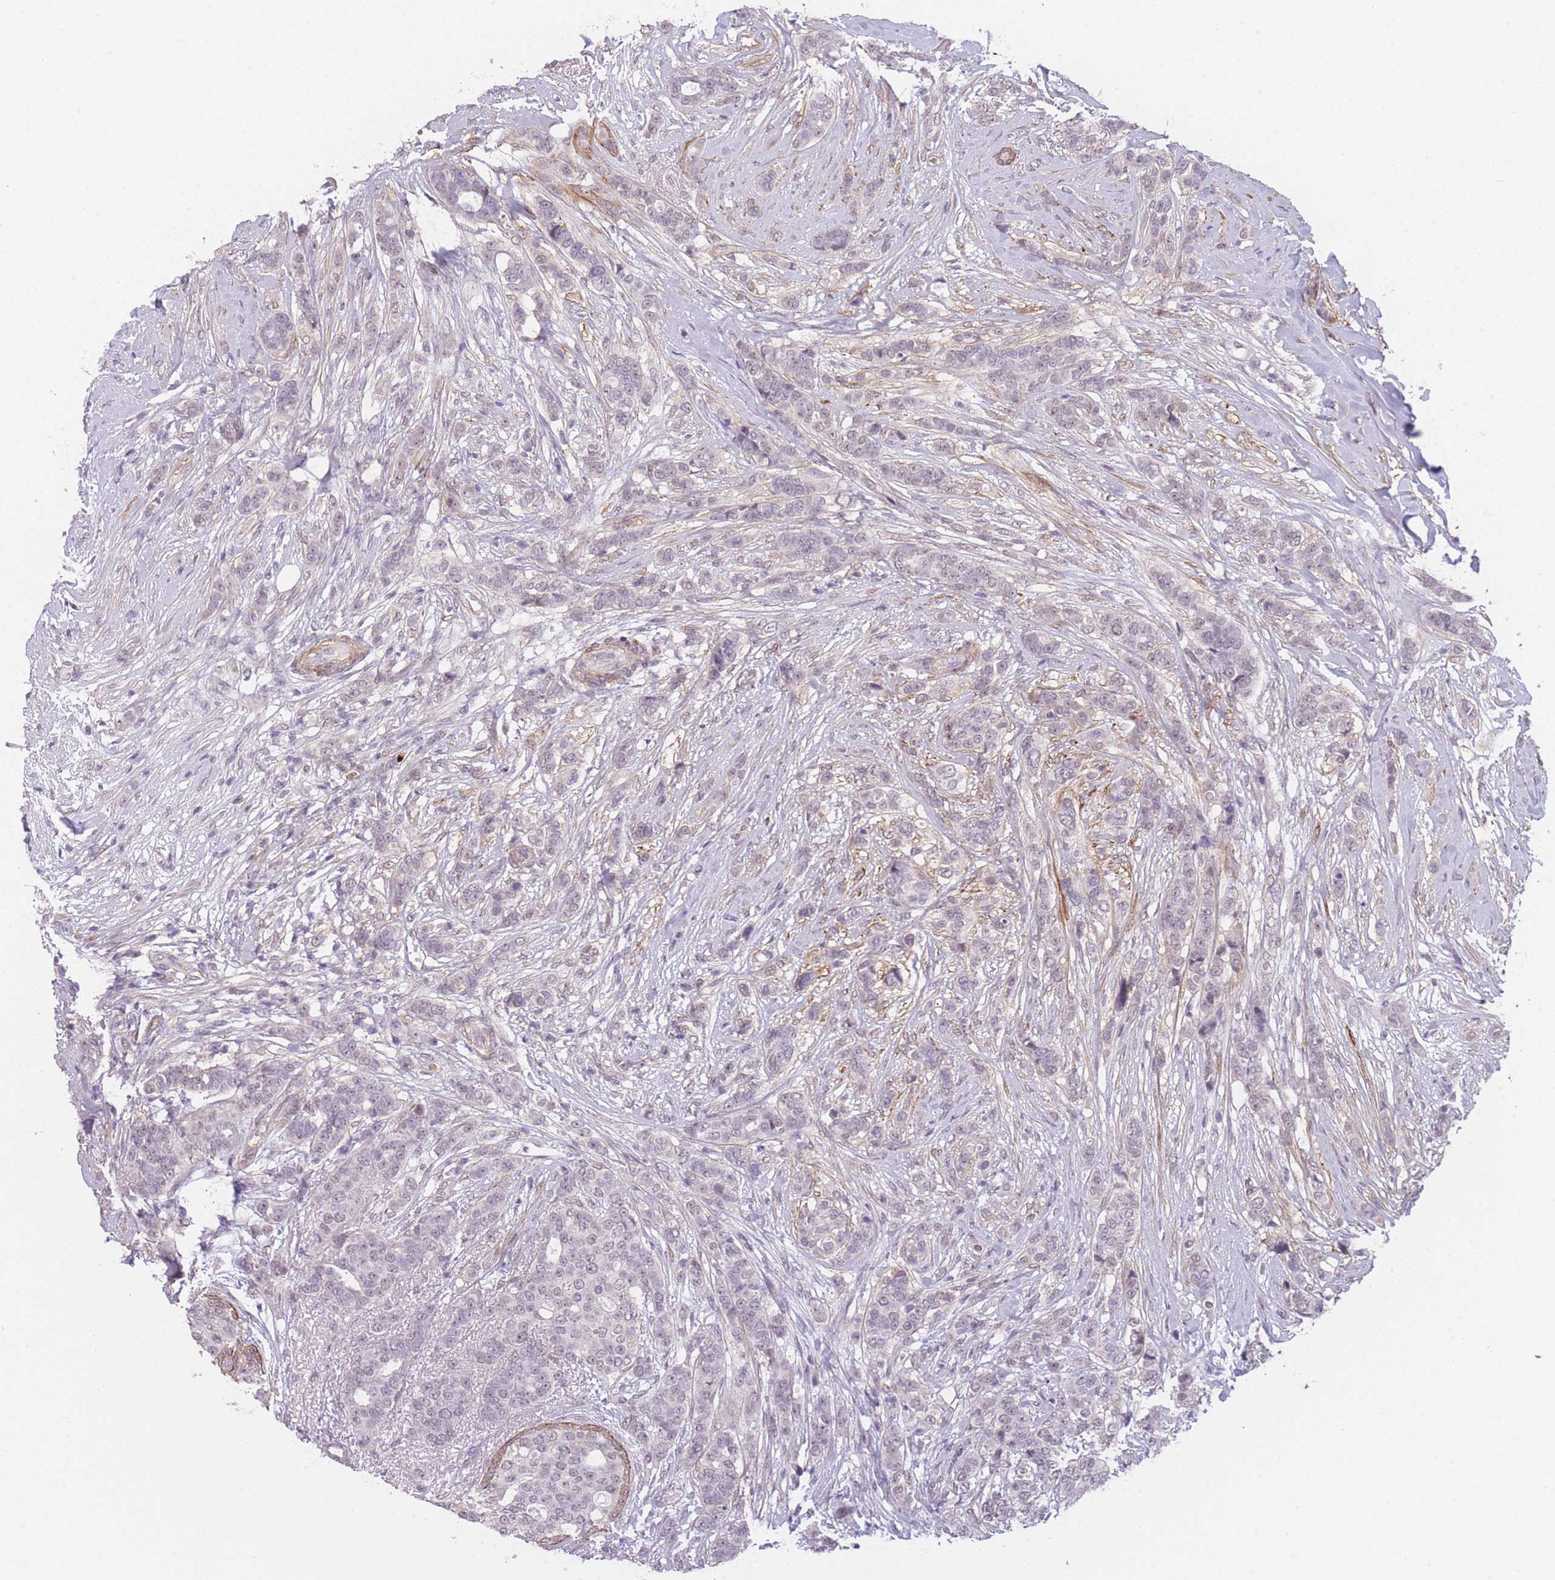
{"staining": {"intensity": "negative", "quantity": "none", "location": "none"}, "tissue": "breast cancer", "cell_type": "Tumor cells", "image_type": "cancer", "snomed": [{"axis": "morphology", "description": "Lobular carcinoma"}, {"axis": "topography", "description": "Breast"}], "caption": "Immunohistochemistry of human breast cancer (lobular carcinoma) demonstrates no positivity in tumor cells.", "gene": "SIN3B", "patient": {"sex": "female", "age": 51}}